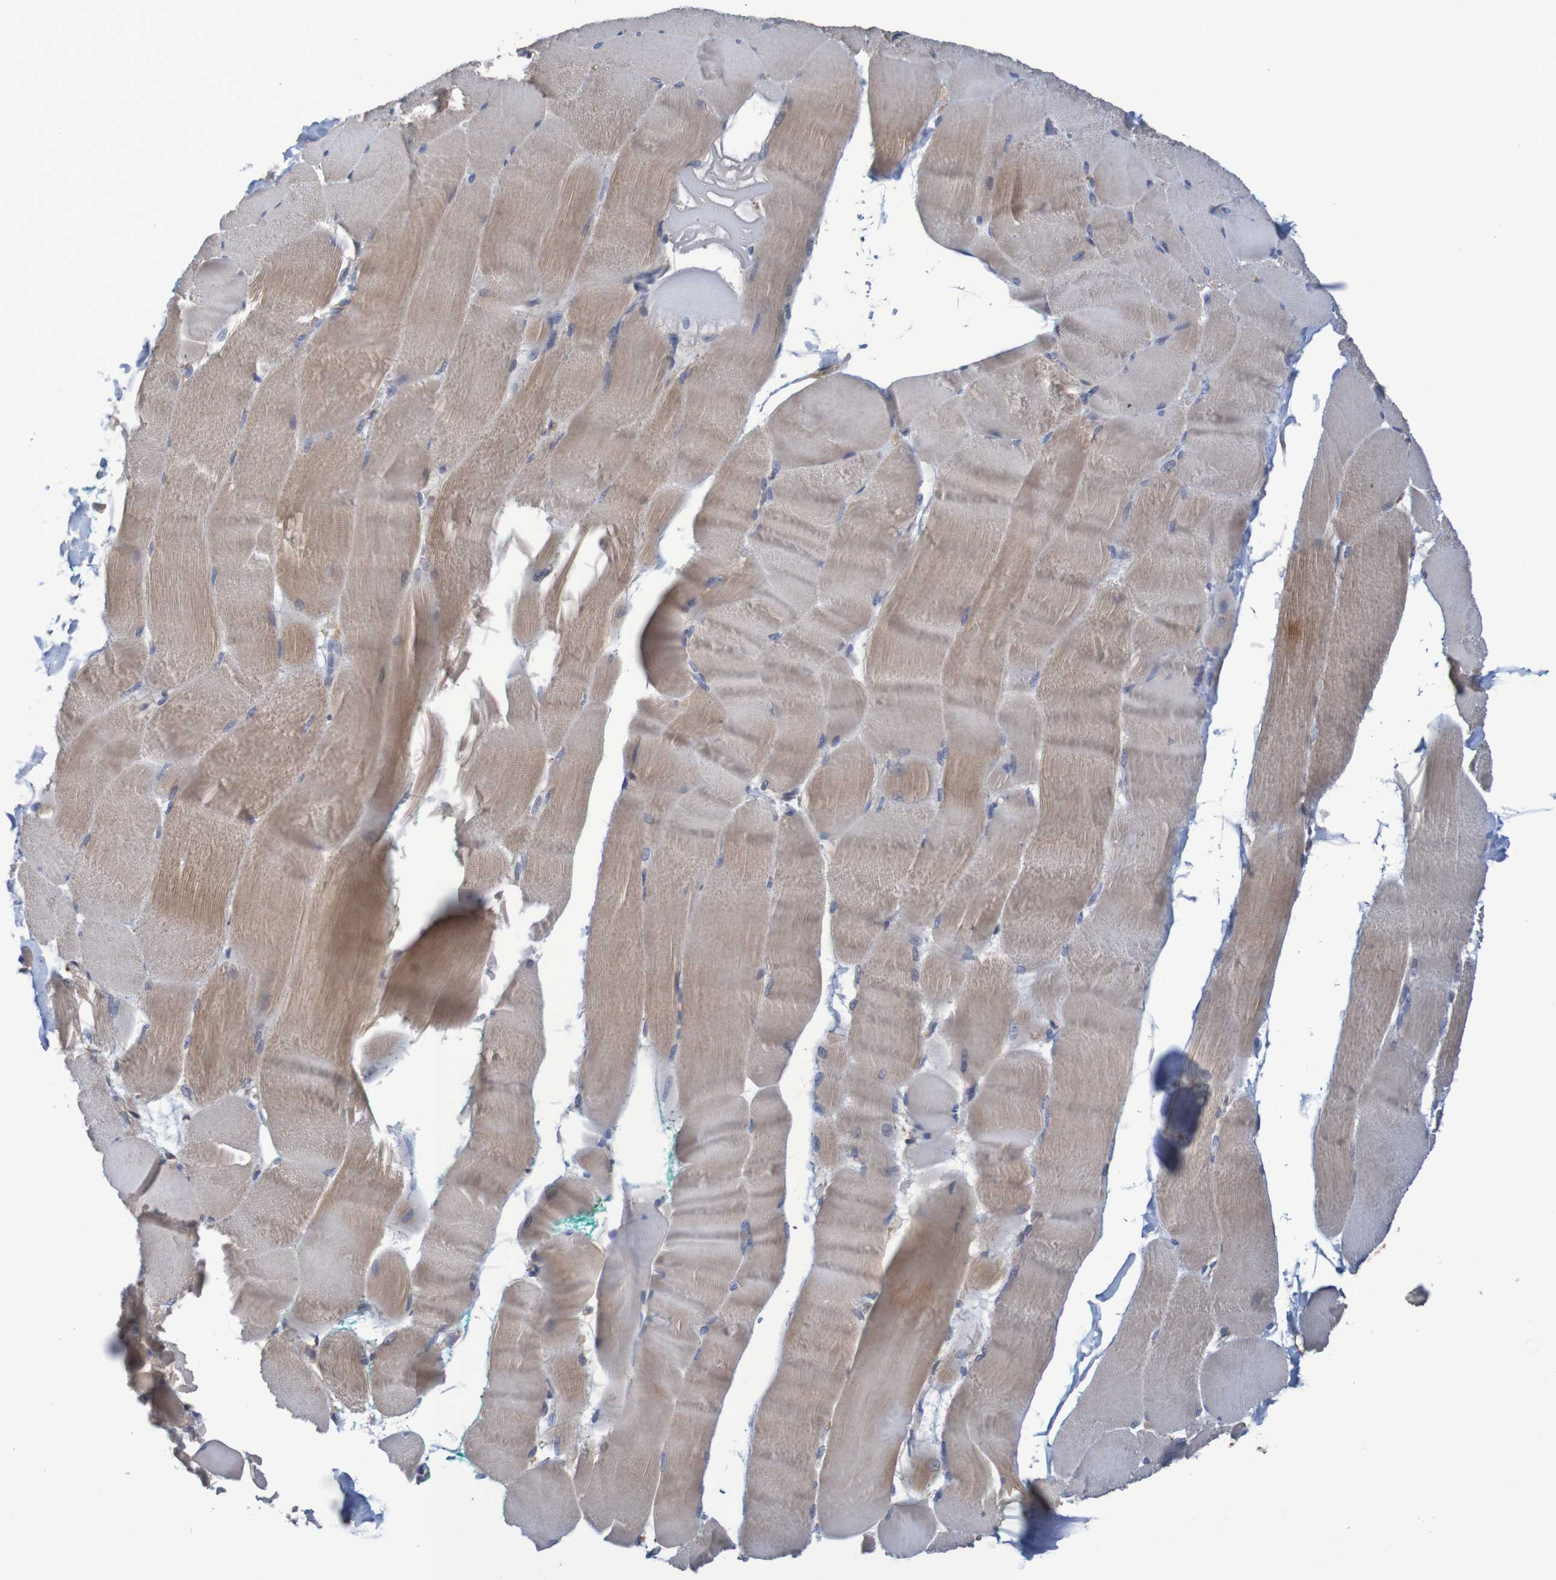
{"staining": {"intensity": "moderate", "quantity": ">75%", "location": "cytoplasmic/membranous"}, "tissue": "skeletal muscle", "cell_type": "Myocytes", "image_type": "normal", "snomed": [{"axis": "morphology", "description": "Normal tissue, NOS"}, {"axis": "morphology", "description": "Squamous cell carcinoma, NOS"}, {"axis": "topography", "description": "Skeletal muscle"}], "caption": "IHC micrograph of unremarkable skeletal muscle: skeletal muscle stained using immunohistochemistry (IHC) shows medium levels of moderate protein expression localized specifically in the cytoplasmic/membranous of myocytes, appearing as a cytoplasmic/membranous brown color.", "gene": "CLDN18", "patient": {"sex": "male", "age": 51}}